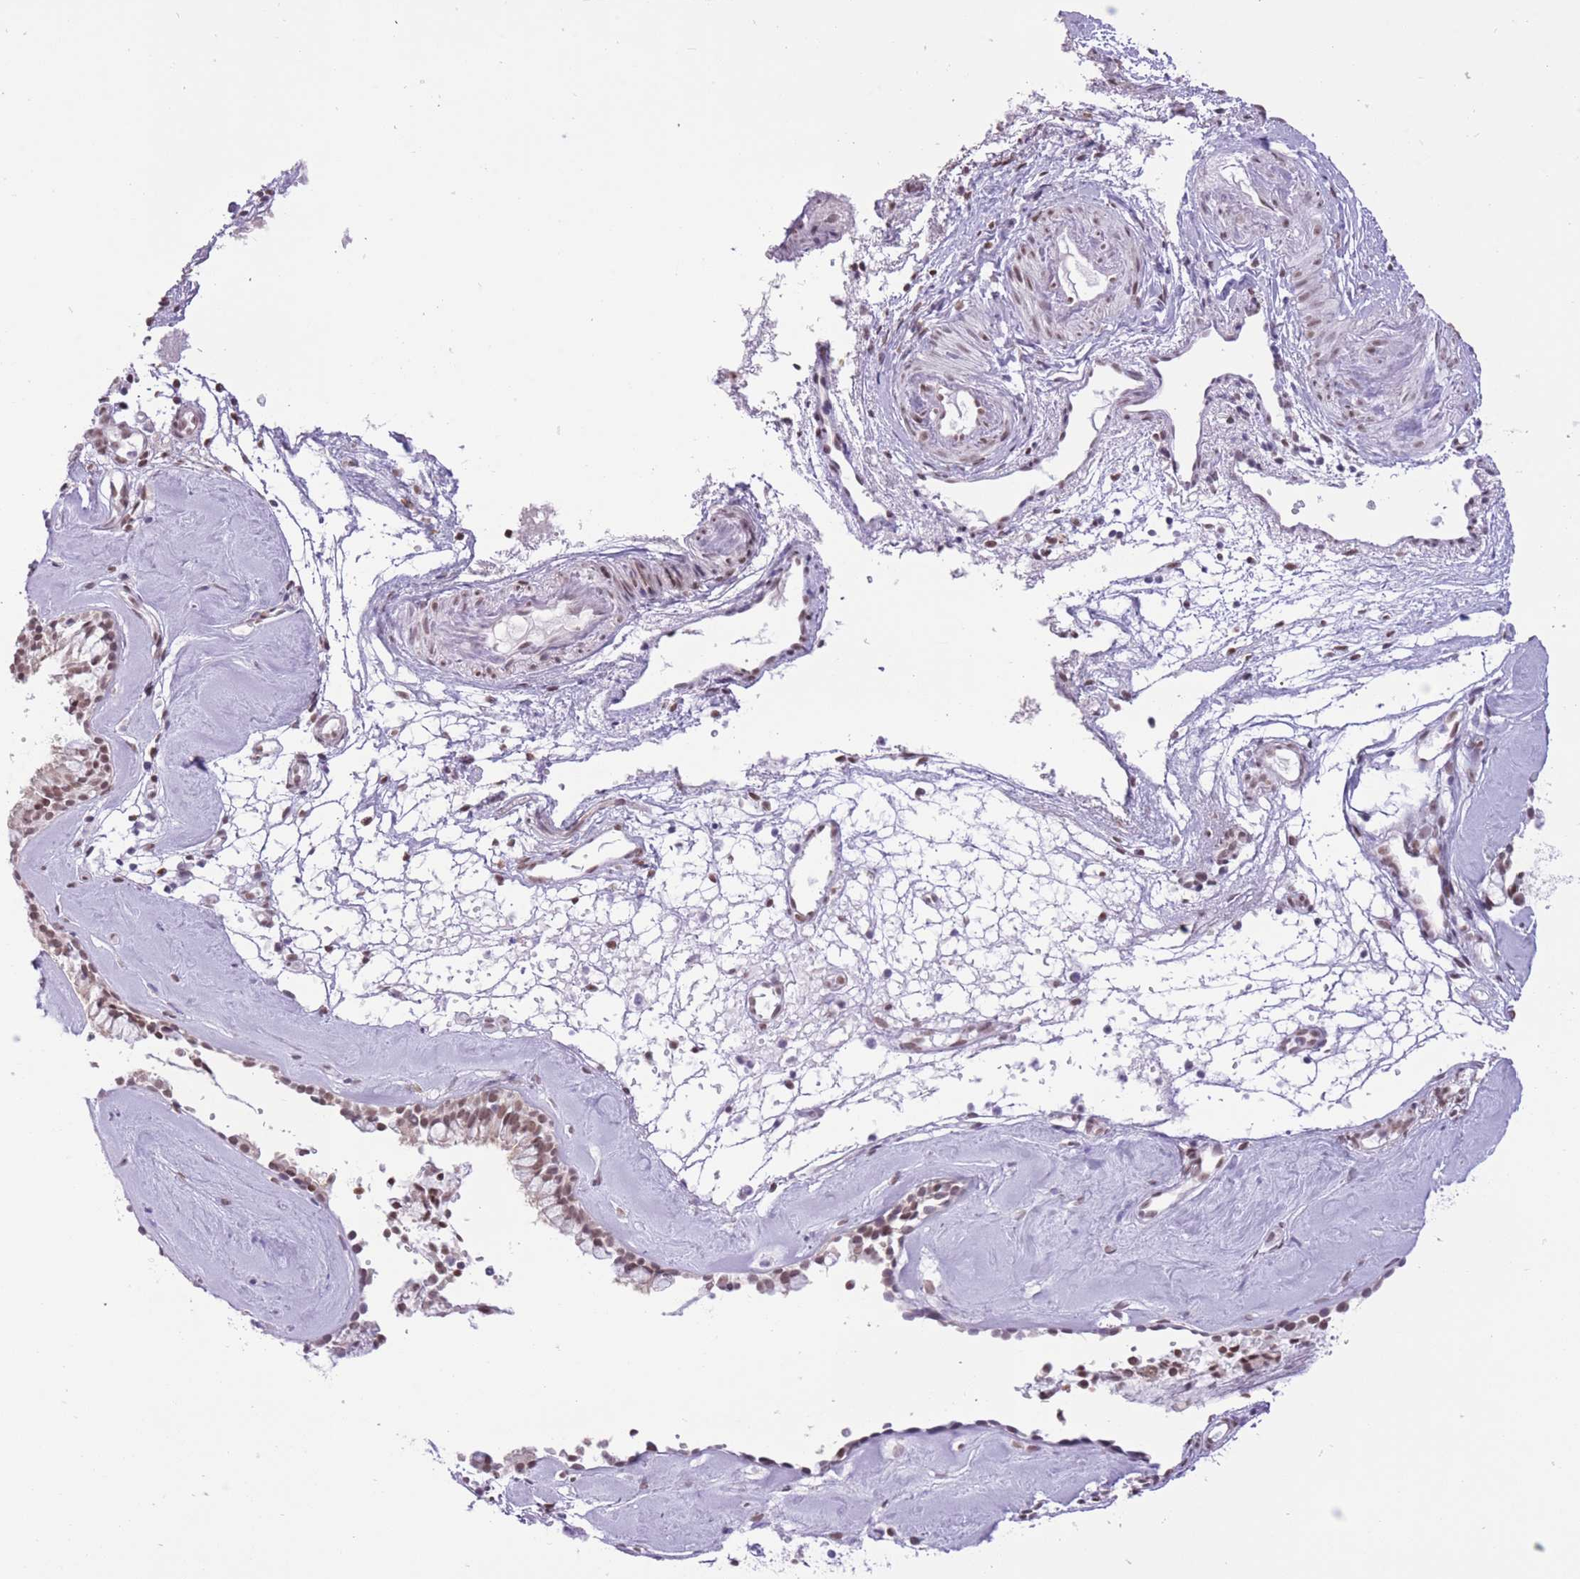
{"staining": {"intensity": "moderate", "quantity": ">75%", "location": "nuclear"}, "tissue": "nasopharynx", "cell_type": "Respiratory epithelial cells", "image_type": "normal", "snomed": [{"axis": "morphology", "description": "Normal tissue, NOS"}, {"axis": "topography", "description": "Nasopharynx"}], "caption": "A medium amount of moderate nuclear positivity is present in approximately >75% of respiratory epithelial cells in normal nasopharynx.", "gene": "ZBED5", "patient": {"sex": "male", "age": 65}}